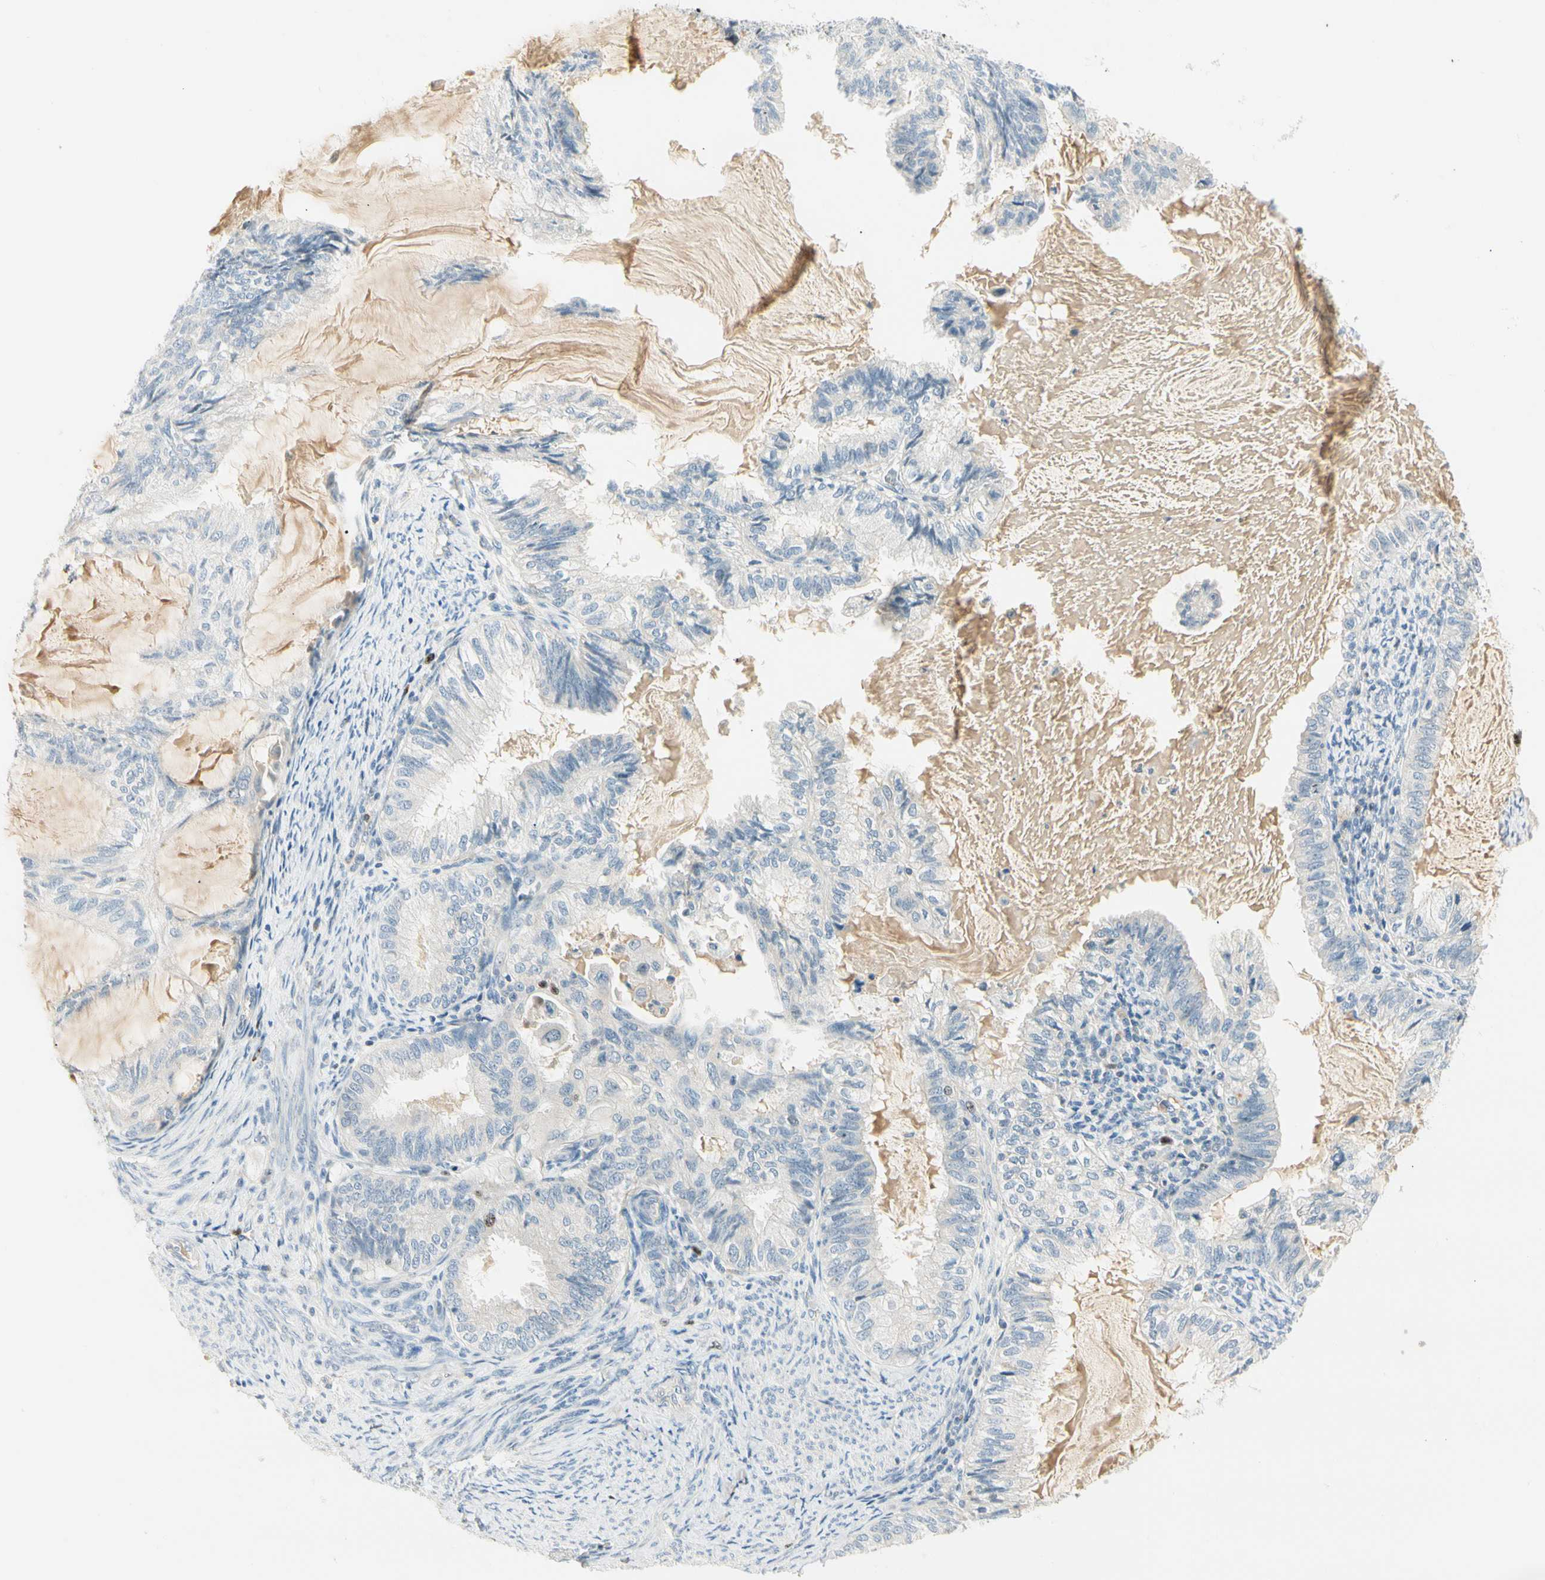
{"staining": {"intensity": "negative", "quantity": "none", "location": "none"}, "tissue": "cervical cancer", "cell_type": "Tumor cells", "image_type": "cancer", "snomed": [{"axis": "morphology", "description": "Normal tissue, NOS"}, {"axis": "morphology", "description": "Adenocarcinoma, NOS"}, {"axis": "topography", "description": "Cervix"}, {"axis": "topography", "description": "Endometrium"}], "caption": "DAB immunohistochemical staining of human cervical cancer exhibits no significant positivity in tumor cells. (DAB immunohistochemistry (IHC), high magnification).", "gene": "PITX1", "patient": {"sex": "female", "age": 86}}